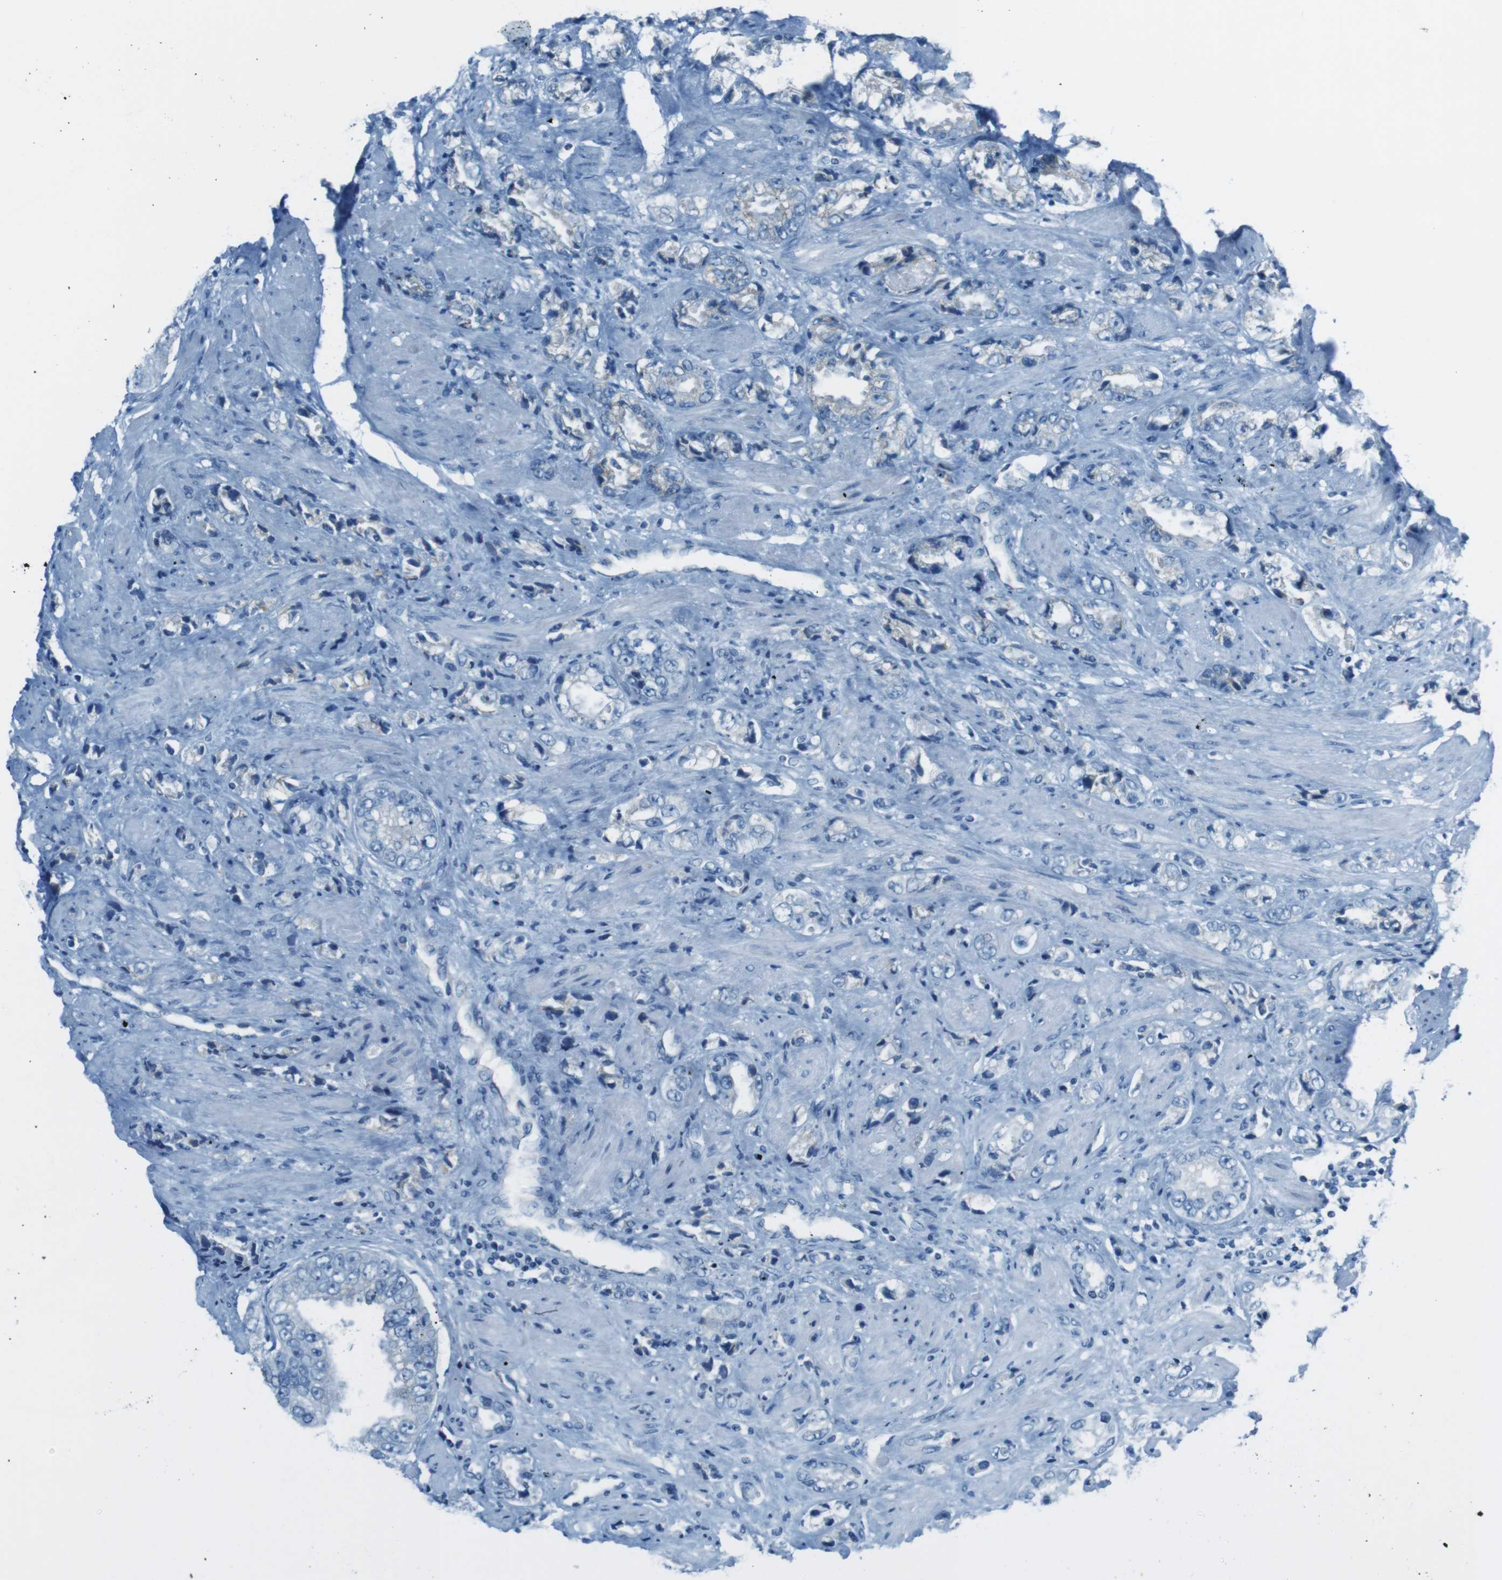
{"staining": {"intensity": "negative", "quantity": "none", "location": "none"}, "tissue": "prostate cancer", "cell_type": "Tumor cells", "image_type": "cancer", "snomed": [{"axis": "morphology", "description": "Adenocarcinoma, High grade"}, {"axis": "topography", "description": "Prostate"}], "caption": "An immunohistochemistry (IHC) image of prostate cancer (adenocarcinoma (high-grade)) is shown. There is no staining in tumor cells of prostate cancer (adenocarcinoma (high-grade)).", "gene": "DNAJA3", "patient": {"sex": "male", "age": 61}}